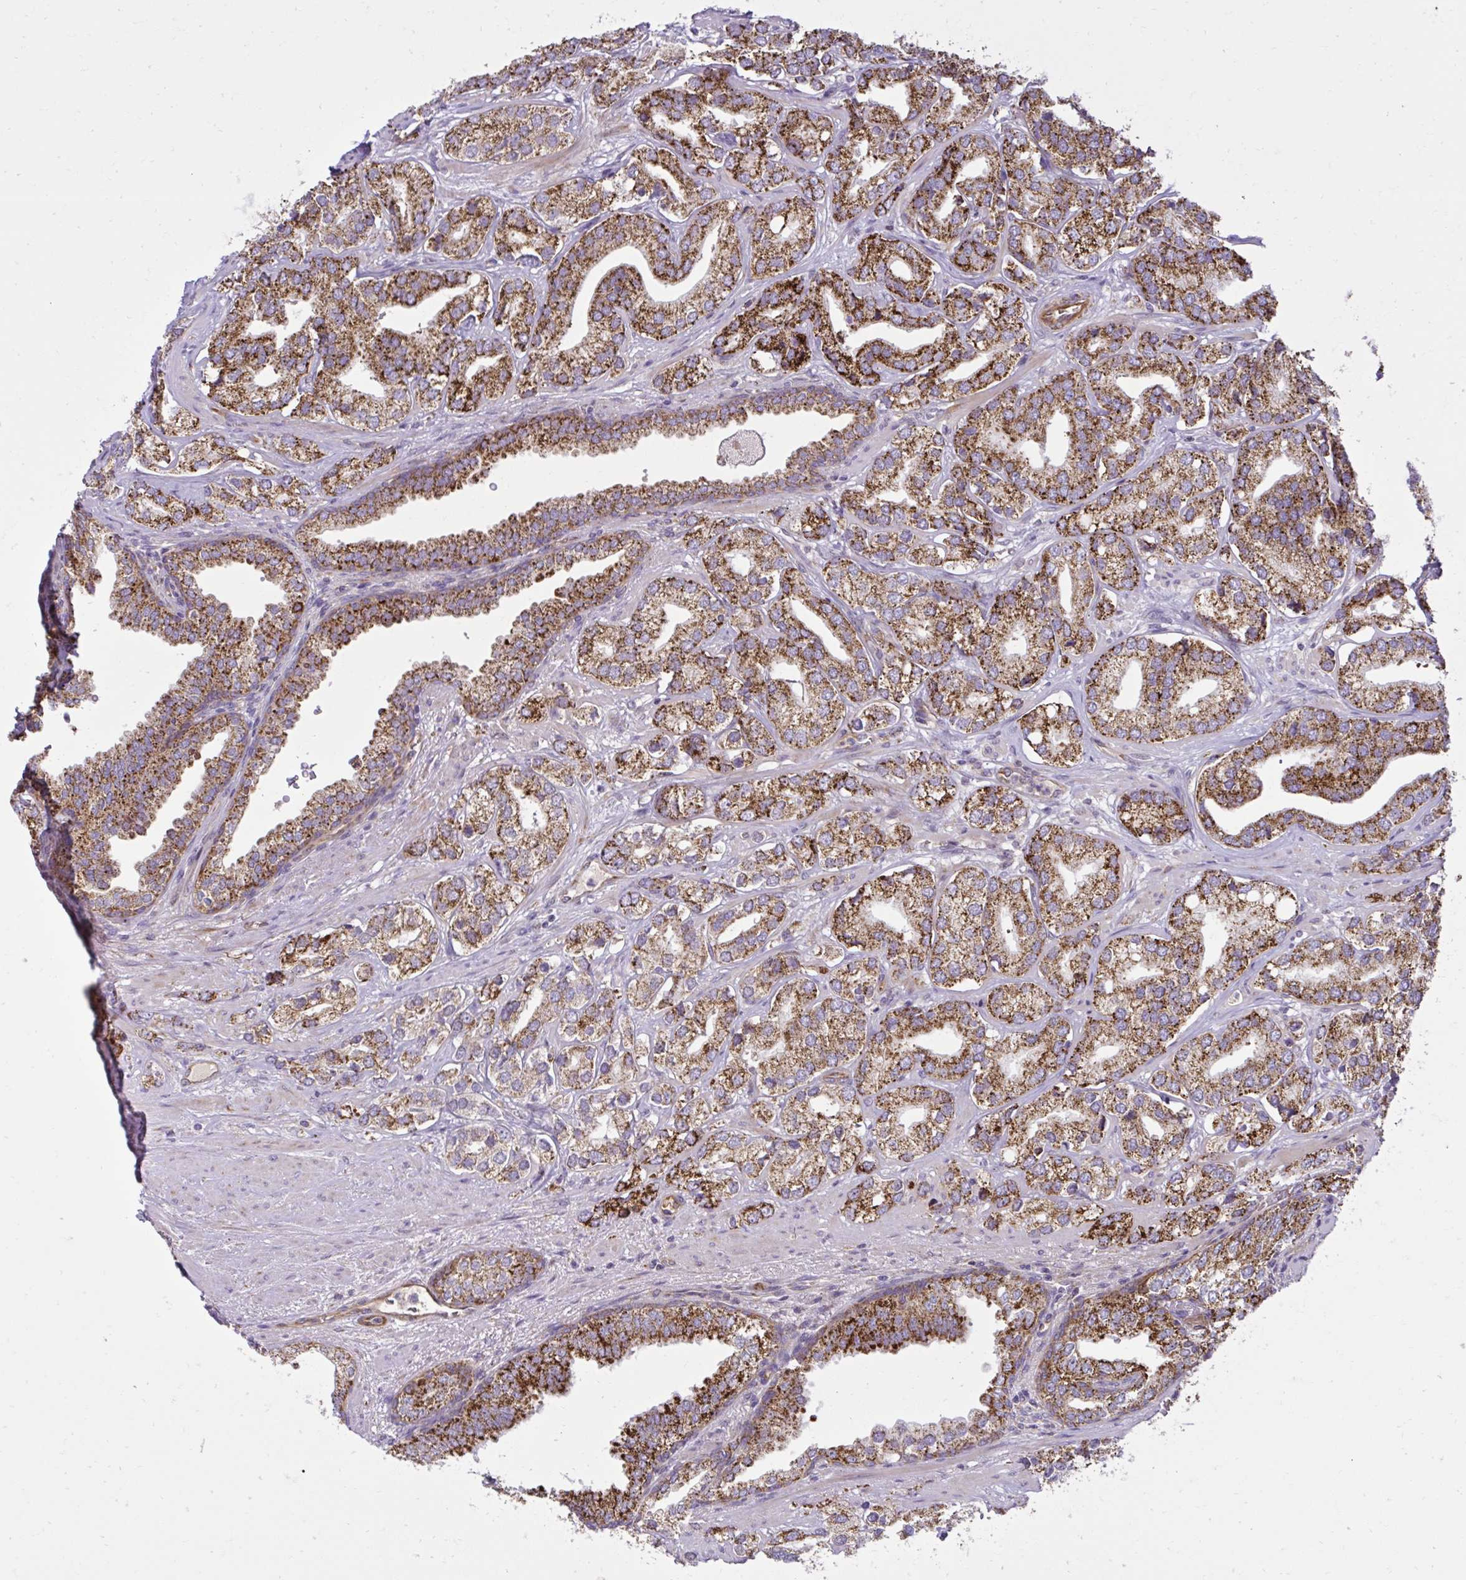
{"staining": {"intensity": "strong", "quantity": ">75%", "location": "cytoplasmic/membranous"}, "tissue": "prostate cancer", "cell_type": "Tumor cells", "image_type": "cancer", "snomed": [{"axis": "morphology", "description": "Adenocarcinoma, High grade"}, {"axis": "topography", "description": "Prostate"}], "caption": "Brown immunohistochemical staining in high-grade adenocarcinoma (prostate) exhibits strong cytoplasmic/membranous expression in approximately >75% of tumor cells.", "gene": "LIMS1", "patient": {"sex": "male", "age": 58}}